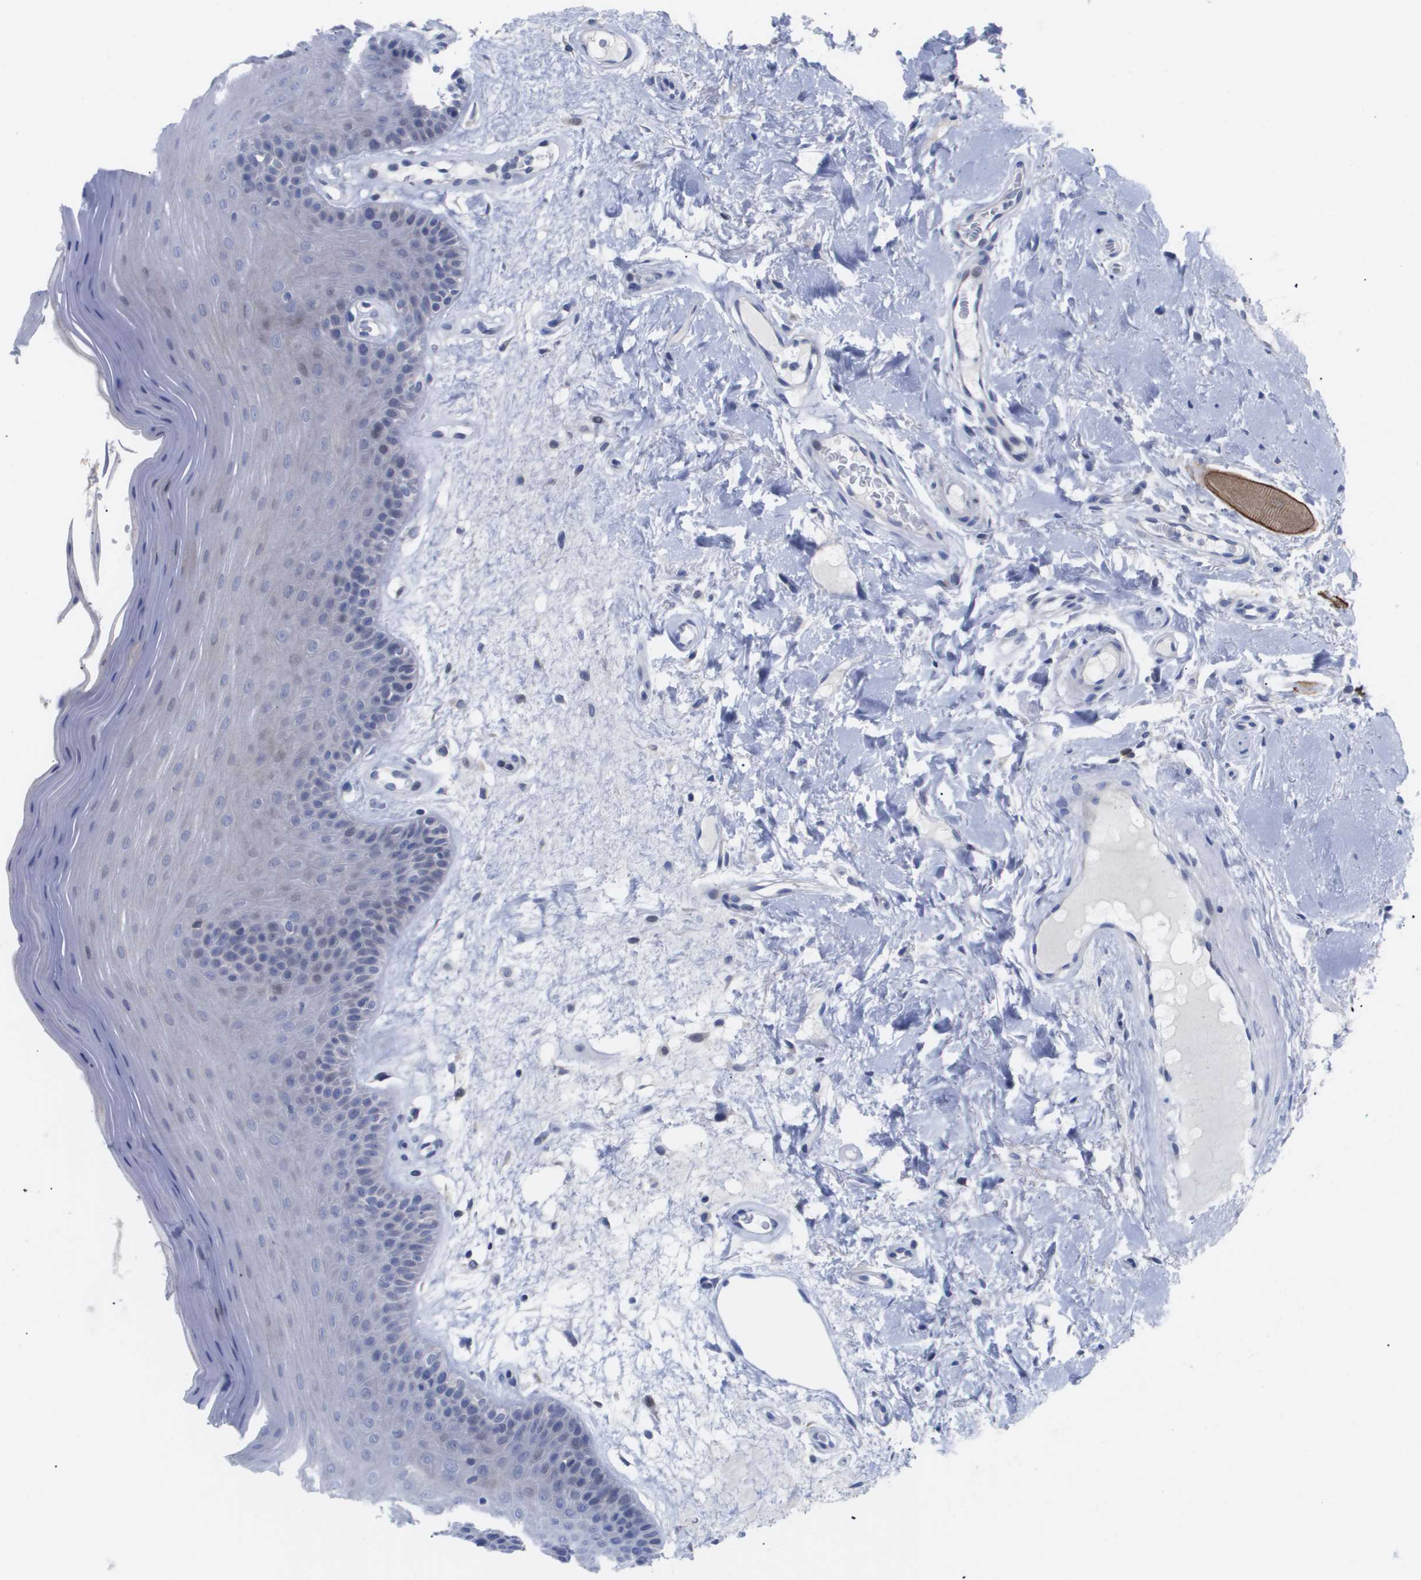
{"staining": {"intensity": "negative", "quantity": "none", "location": "none"}, "tissue": "oral mucosa", "cell_type": "Squamous epithelial cells", "image_type": "normal", "snomed": [{"axis": "morphology", "description": "Normal tissue, NOS"}, {"axis": "morphology", "description": "Squamous cell carcinoma, NOS"}, {"axis": "topography", "description": "Skeletal muscle"}, {"axis": "topography", "description": "Adipose tissue"}, {"axis": "topography", "description": "Vascular tissue"}, {"axis": "topography", "description": "Oral tissue"}, {"axis": "topography", "description": "Peripheral nerve tissue"}, {"axis": "topography", "description": "Head-Neck"}], "caption": "The IHC micrograph has no significant positivity in squamous epithelial cells of oral mucosa. The staining was performed using DAB (3,3'-diaminobenzidine) to visualize the protein expression in brown, while the nuclei were stained in blue with hematoxylin (Magnification: 20x).", "gene": "CAV3", "patient": {"sex": "male", "age": 71}}